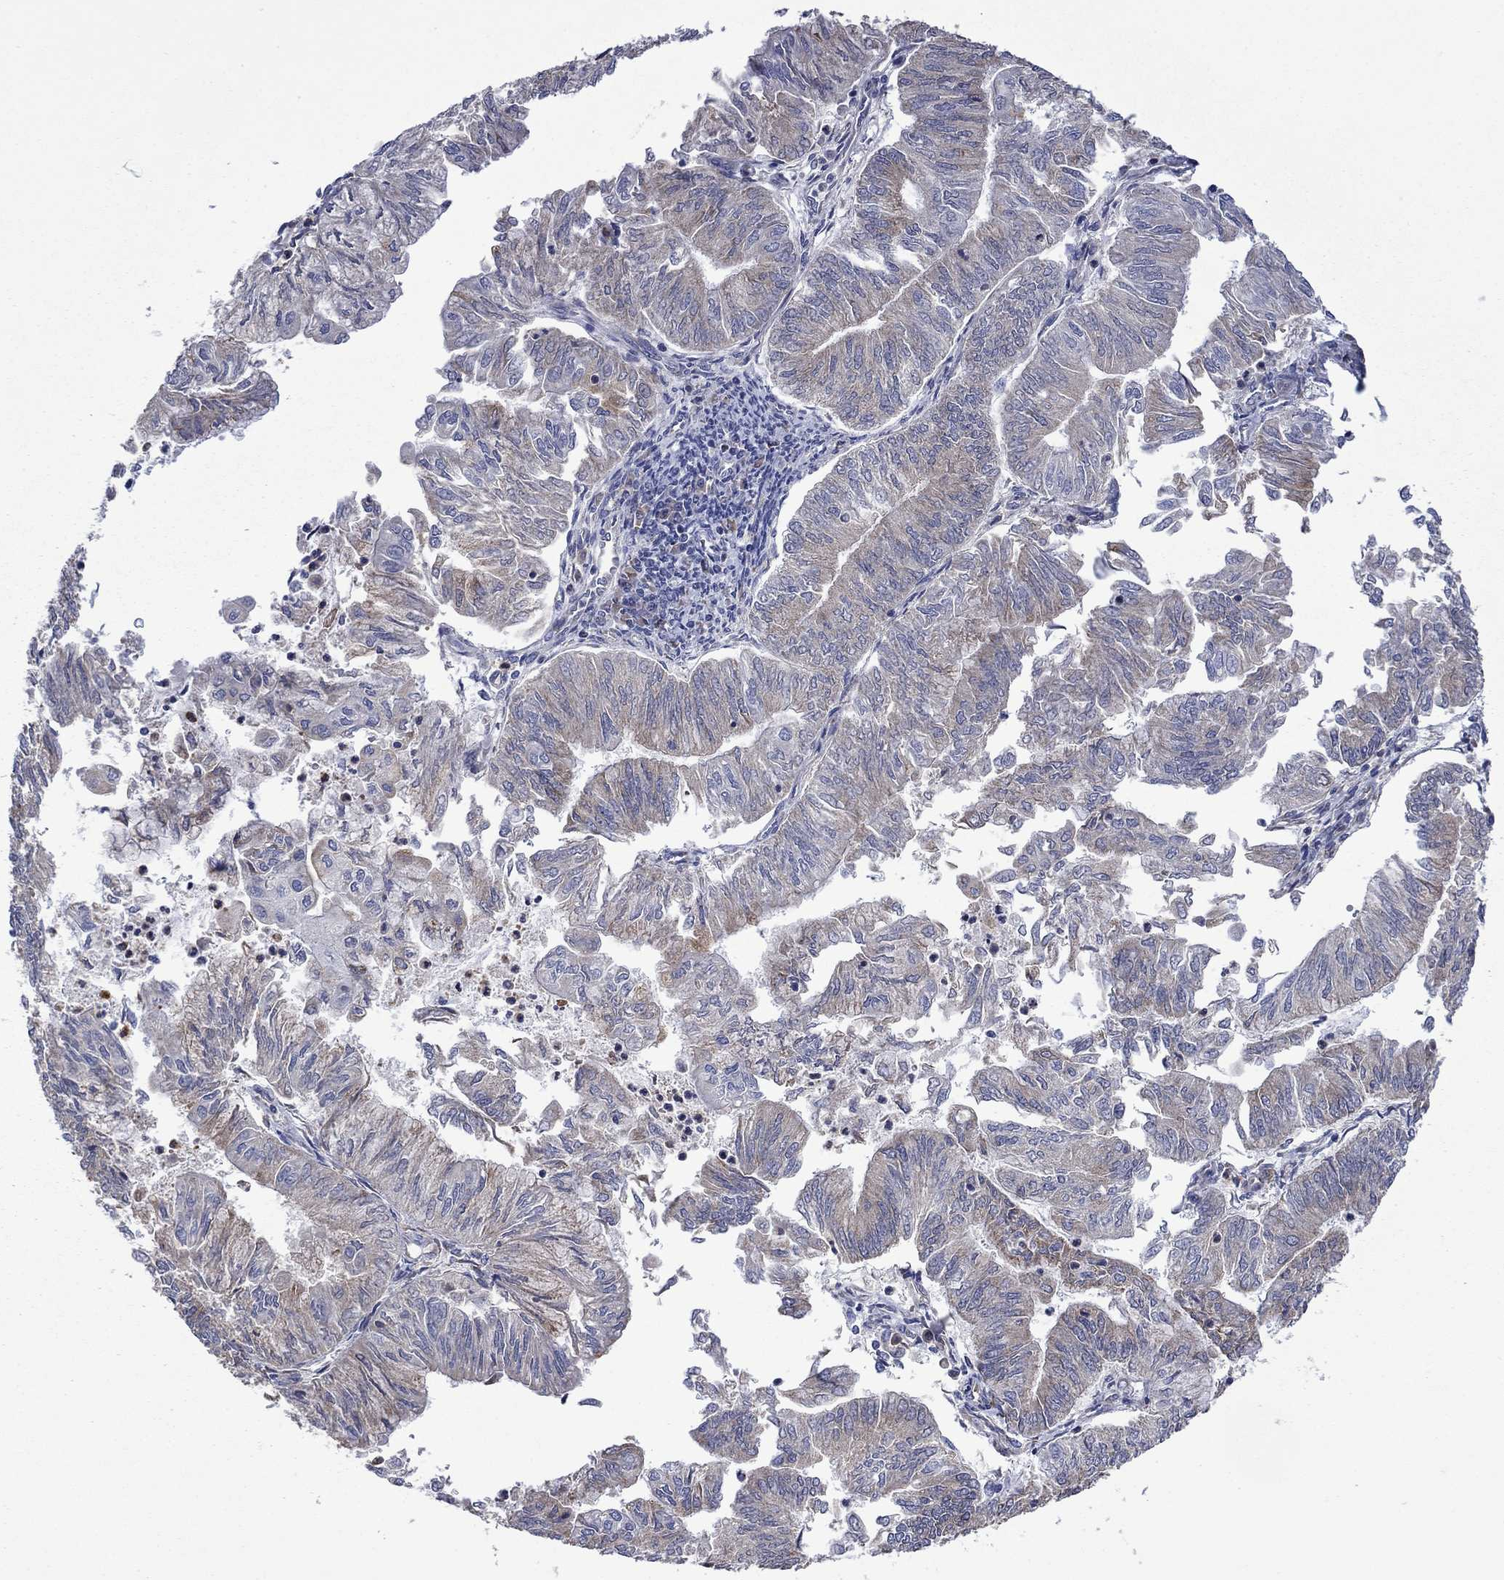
{"staining": {"intensity": "weak", "quantity": "25%-75%", "location": "cytoplasmic/membranous"}, "tissue": "endometrial cancer", "cell_type": "Tumor cells", "image_type": "cancer", "snomed": [{"axis": "morphology", "description": "Adenocarcinoma, NOS"}, {"axis": "topography", "description": "Endometrium"}], "caption": "Weak cytoplasmic/membranous positivity for a protein is present in approximately 25%-75% of tumor cells of endometrial cancer (adenocarcinoma) using immunohistochemistry (IHC).", "gene": "FURIN", "patient": {"sex": "female", "age": 59}}